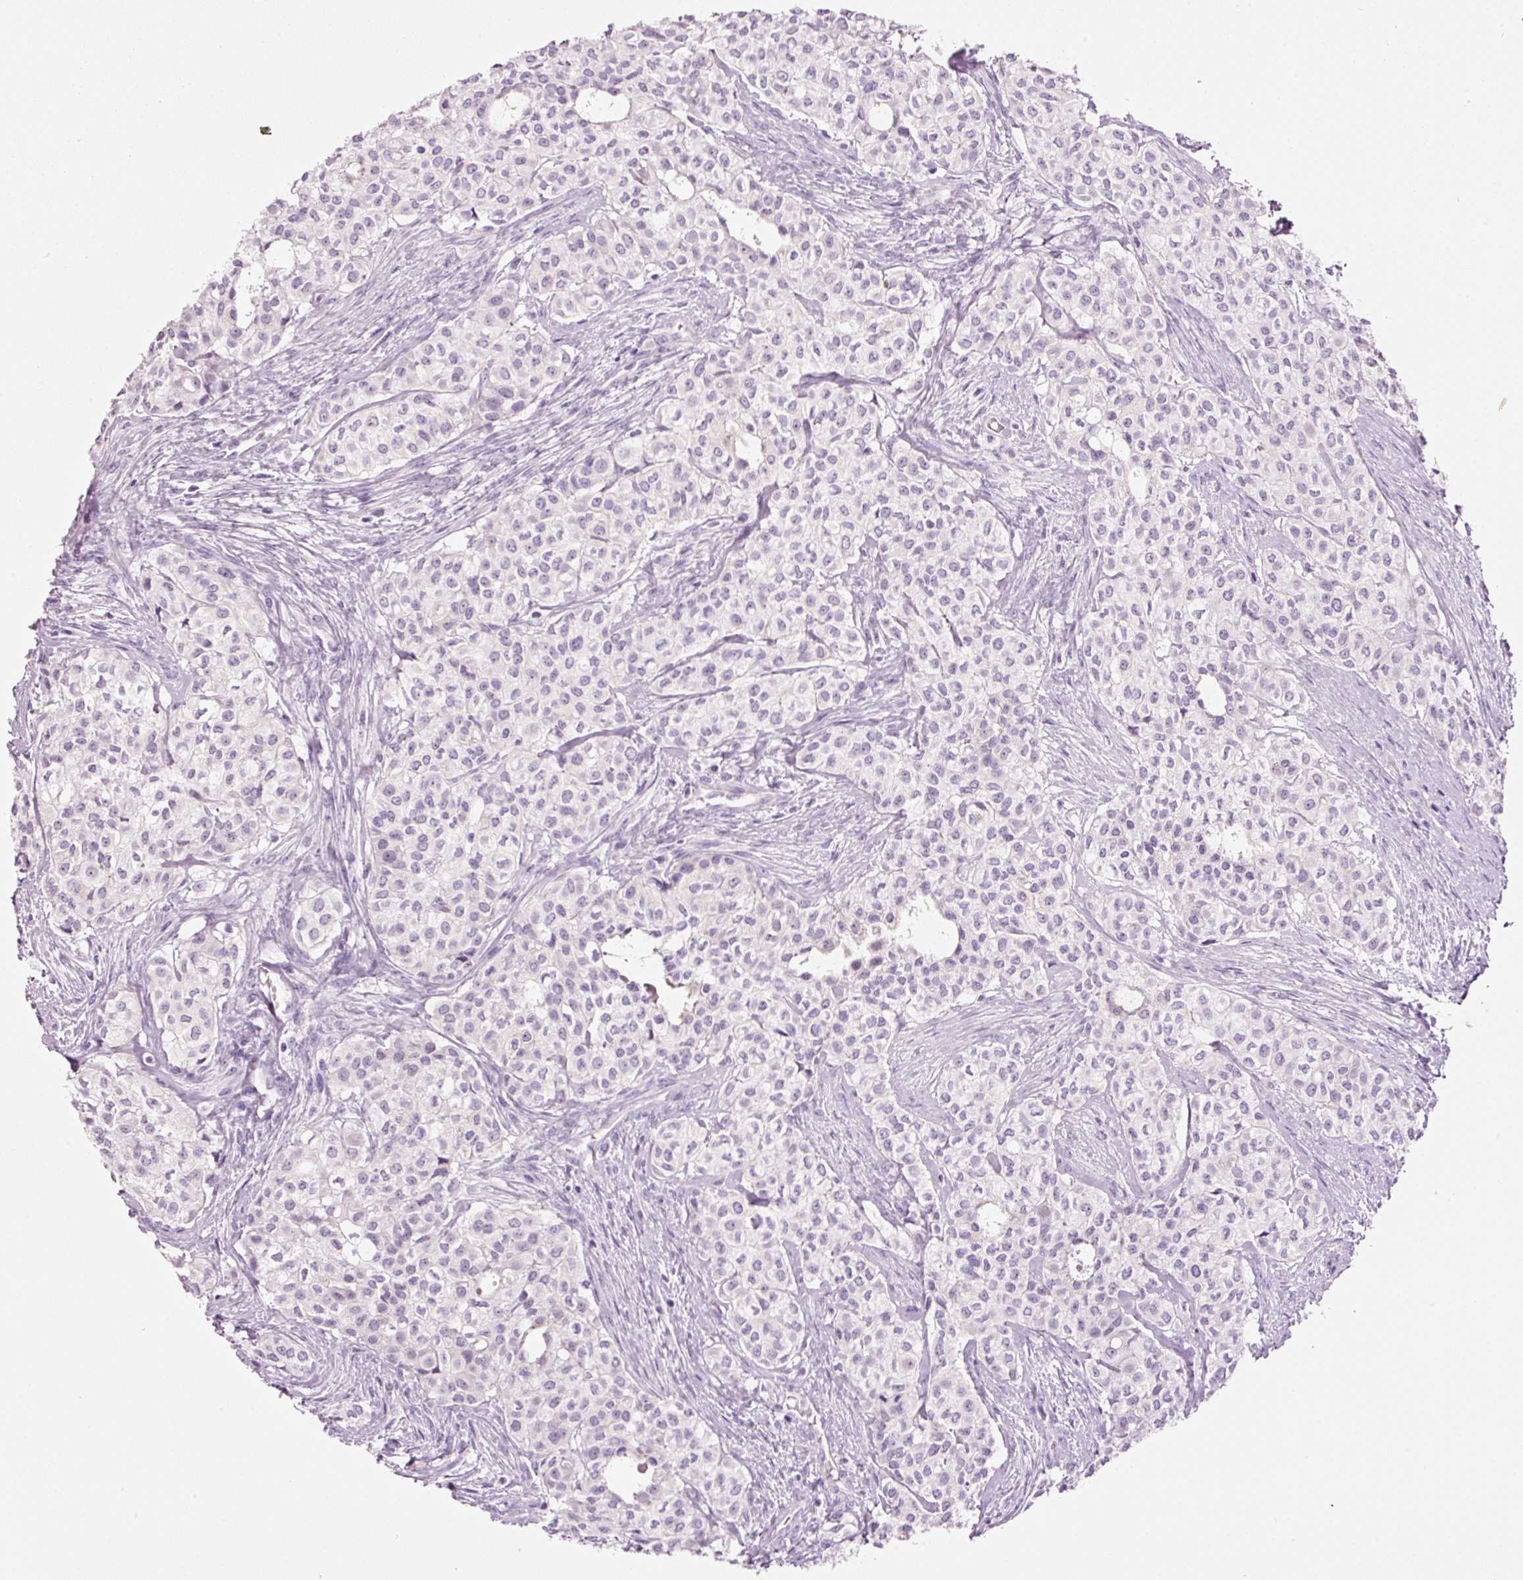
{"staining": {"intensity": "negative", "quantity": "none", "location": "none"}, "tissue": "head and neck cancer", "cell_type": "Tumor cells", "image_type": "cancer", "snomed": [{"axis": "morphology", "description": "Adenocarcinoma, NOS"}, {"axis": "topography", "description": "Head-Neck"}], "caption": "Tumor cells show no significant expression in adenocarcinoma (head and neck).", "gene": "GCG", "patient": {"sex": "male", "age": 81}}